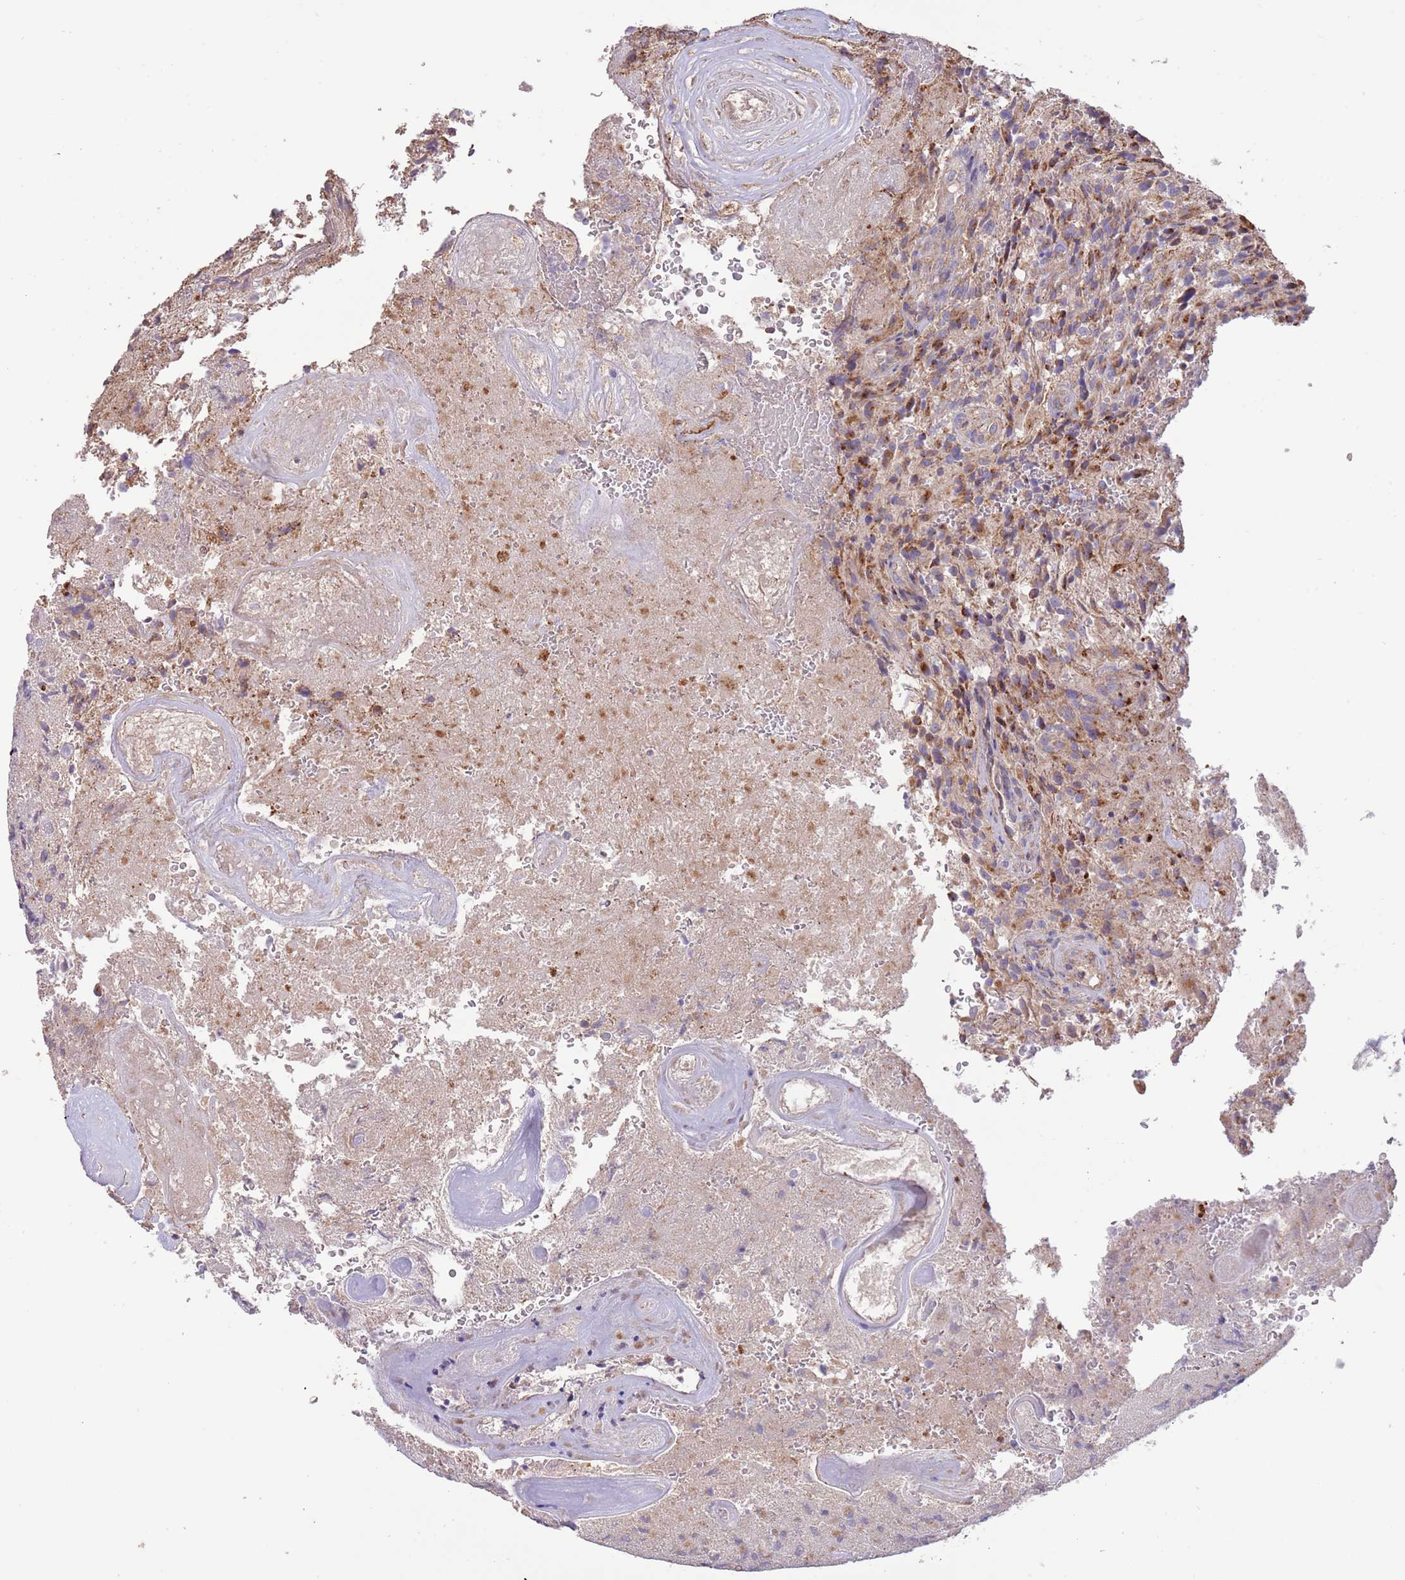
{"staining": {"intensity": "moderate", "quantity": "25%-75%", "location": "cytoplasmic/membranous"}, "tissue": "glioma", "cell_type": "Tumor cells", "image_type": "cancer", "snomed": [{"axis": "morphology", "description": "Normal tissue, NOS"}, {"axis": "morphology", "description": "Glioma, malignant, High grade"}, {"axis": "topography", "description": "Cerebral cortex"}], "caption": "Brown immunohistochemical staining in human glioma displays moderate cytoplasmic/membranous expression in approximately 25%-75% of tumor cells. (brown staining indicates protein expression, while blue staining denotes nuclei).", "gene": "DOCK6", "patient": {"sex": "male", "age": 56}}